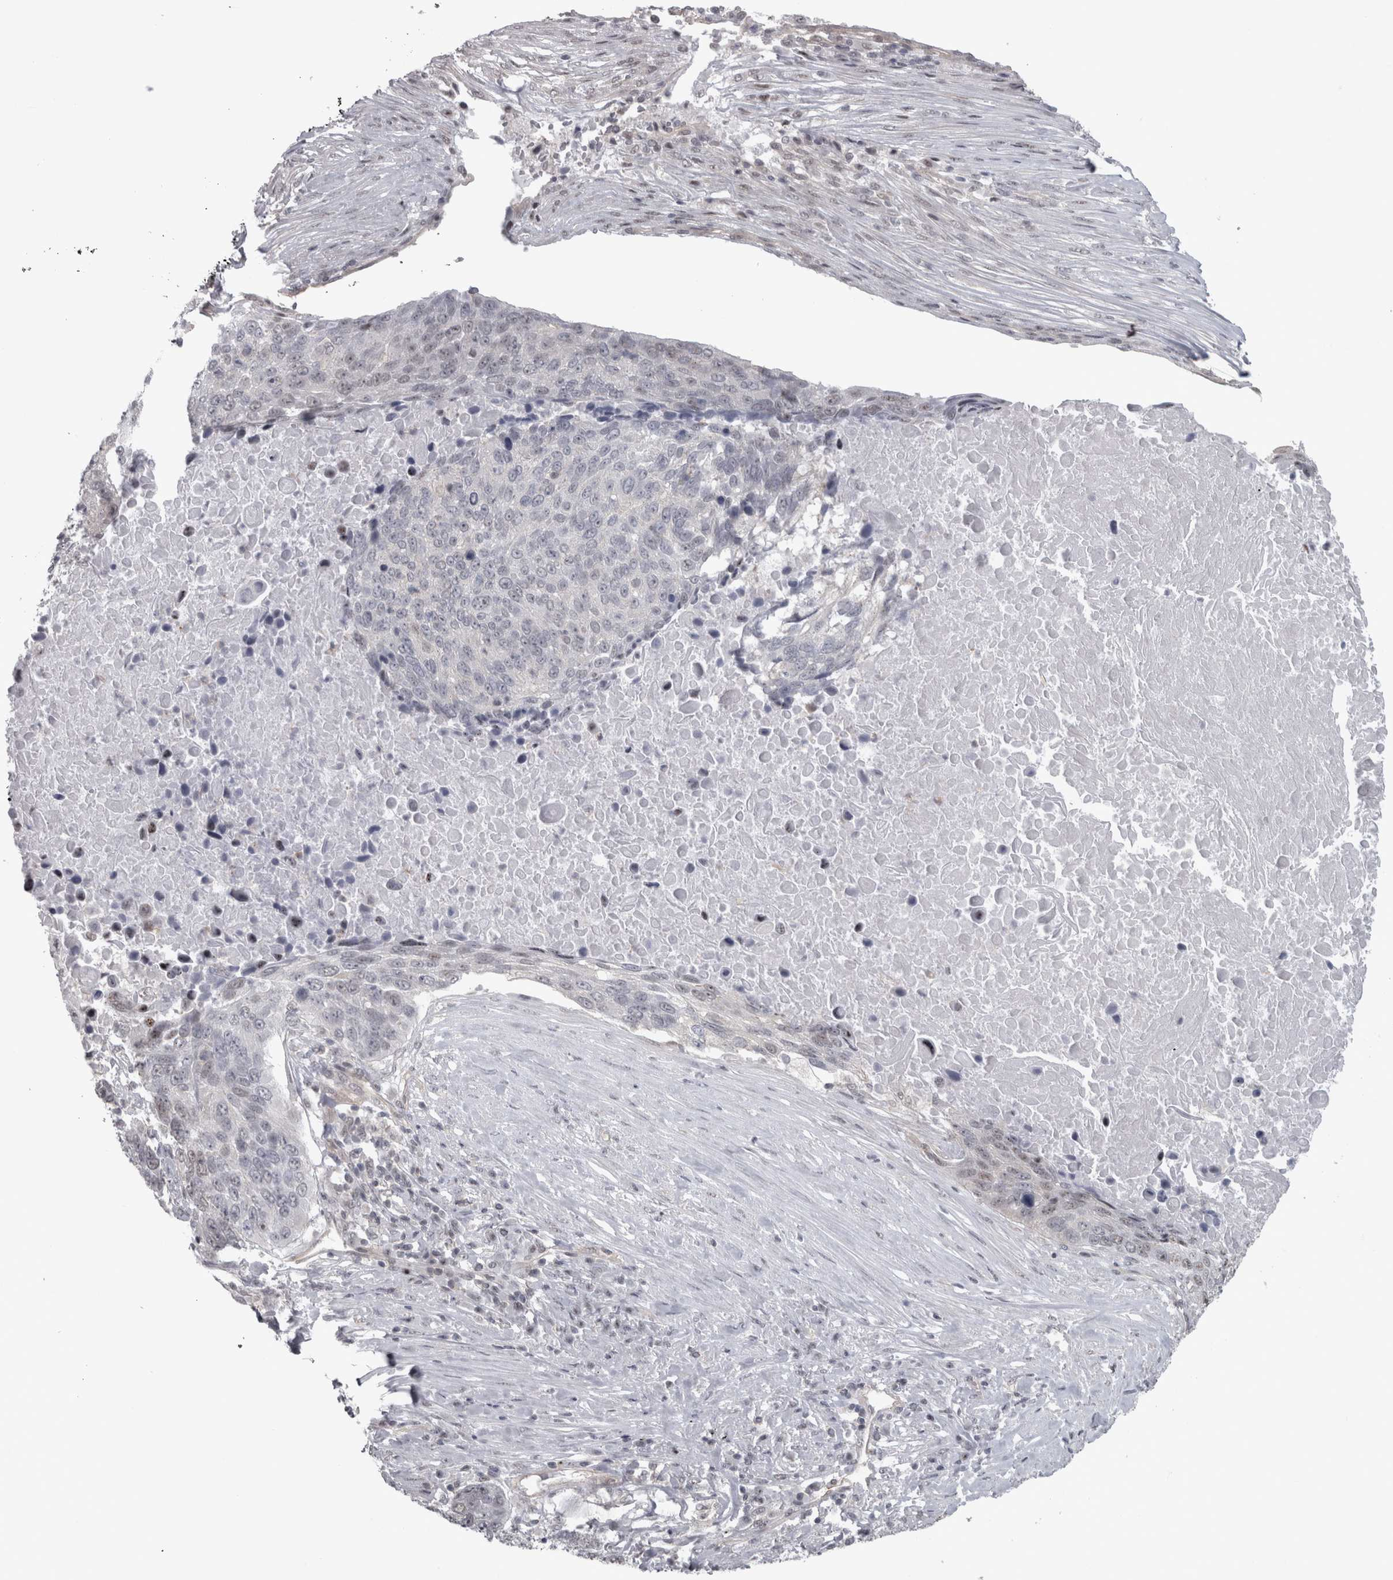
{"staining": {"intensity": "negative", "quantity": "none", "location": "none"}, "tissue": "lung cancer", "cell_type": "Tumor cells", "image_type": "cancer", "snomed": [{"axis": "morphology", "description": "Squamous cell carcinoma, NOS"}, {"axis": "topography", "description": "Lung"}], "caption": "Immunohistochemistry of human lung squamous cell carcinoma displays no positivity in tumor cells. (Stains: DAB immunohistochemistry (IHC) with hematoxylin counter stain, Microscopy: brightfield microscopy at high magnification).", "gene": "PPP1R12B", "patient": {"sex": "male", "age": 66}}